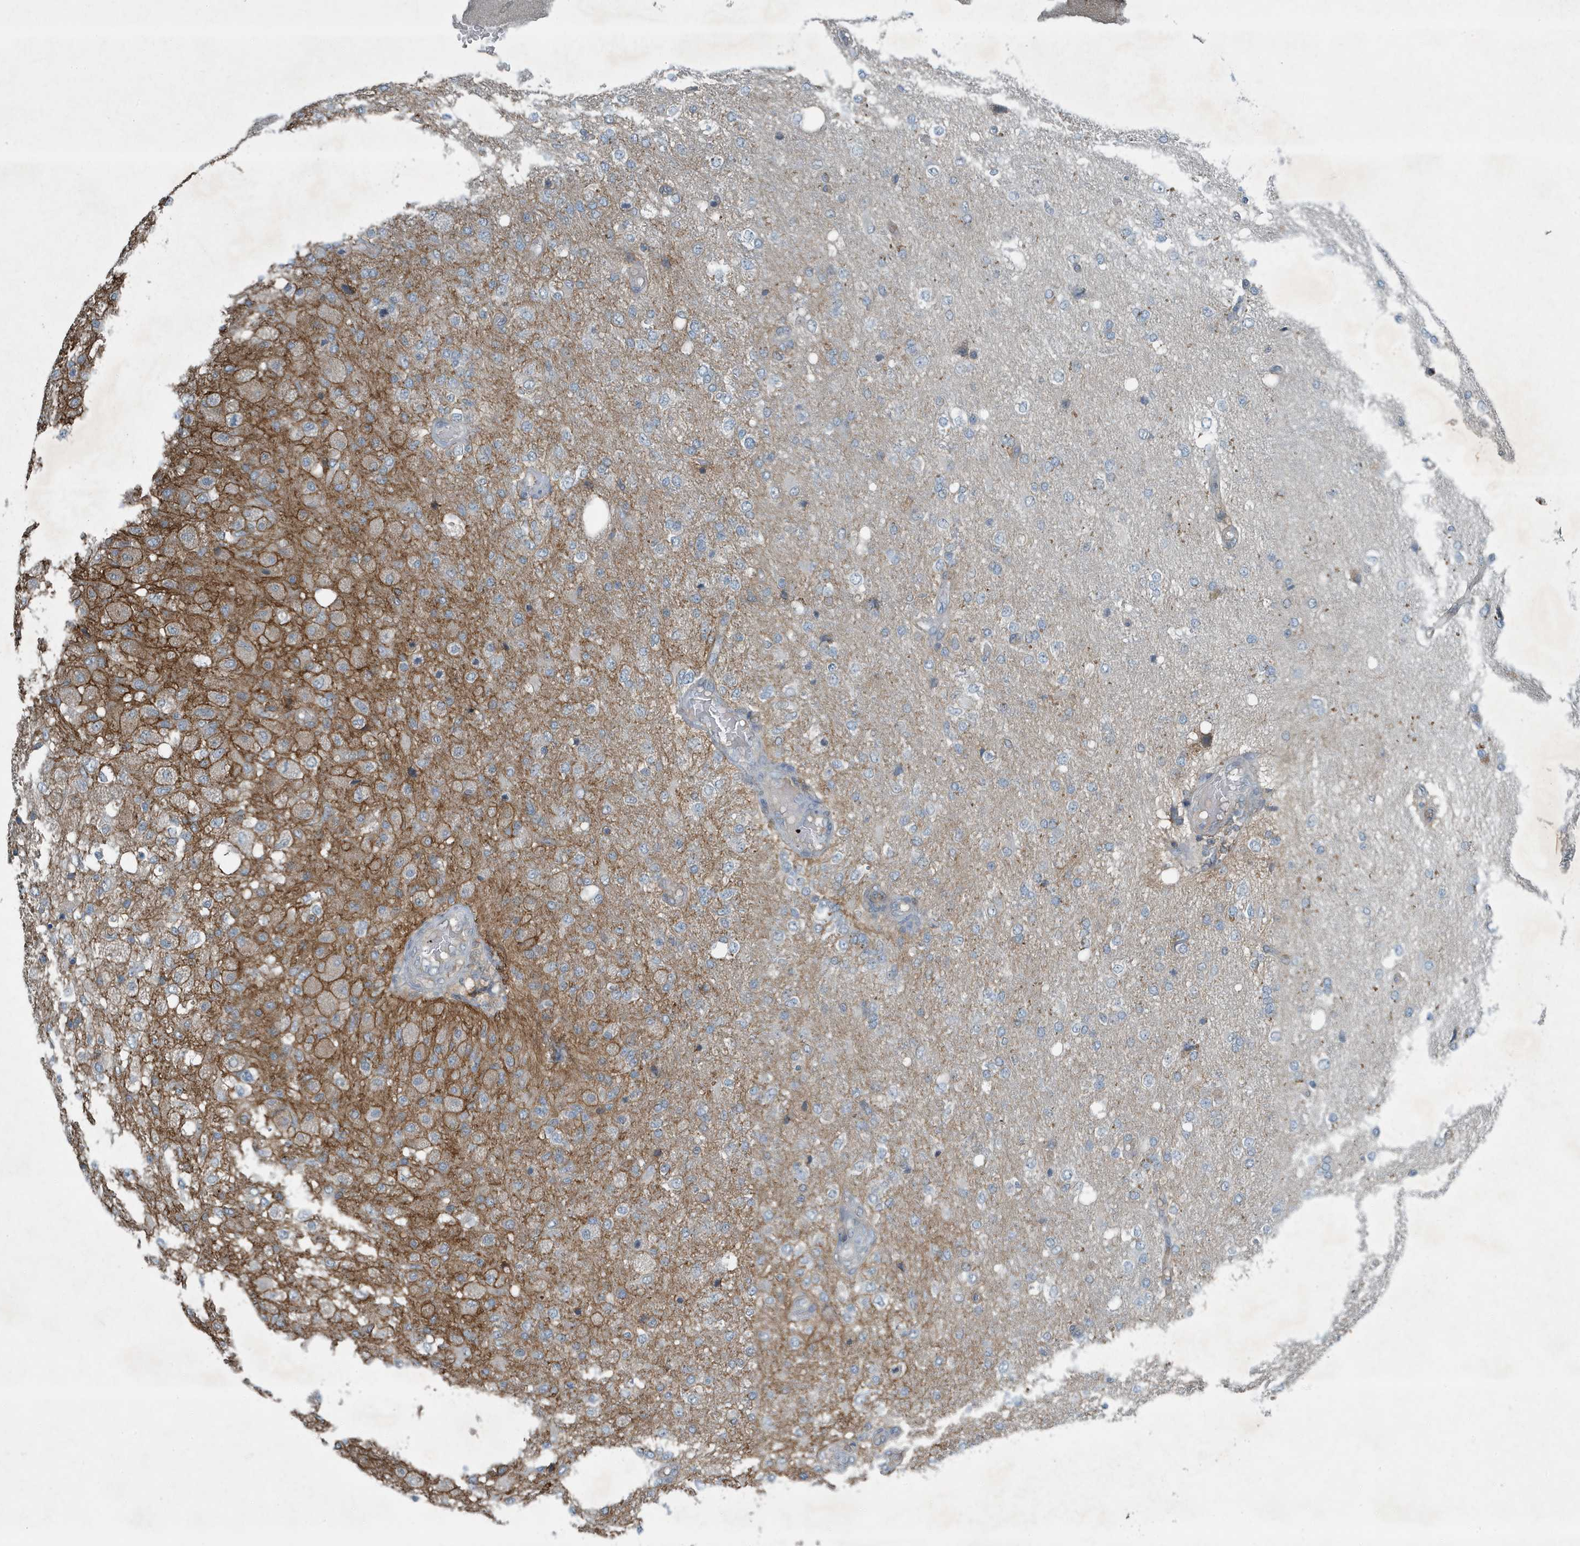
{"staining": {"intensity": "moderate", "quantity": "<25%", "location": "cytoplasmic/membranous"}, "tissue": "glioma", "cell_type": "Tumor cells", "image_type": "cancer", "snomed": [{"axis": "morphology", "description": "Normal tissue, NOS"}, {"axis": "morphology", "description": "Glioma, malignant, High grade"}, {"axis": "topography", "description": "Cerebral cortex"}], "caption": "IHC histopathology image of human malignant high-grade glioma stained for a protein (brown), which demonstrates low levels of moderate cytoplasmic/membranous positivity in approximately <25% of tumor cells.", "gene": "DAPP1", "patient": {"sex": "male", "age": 77}}